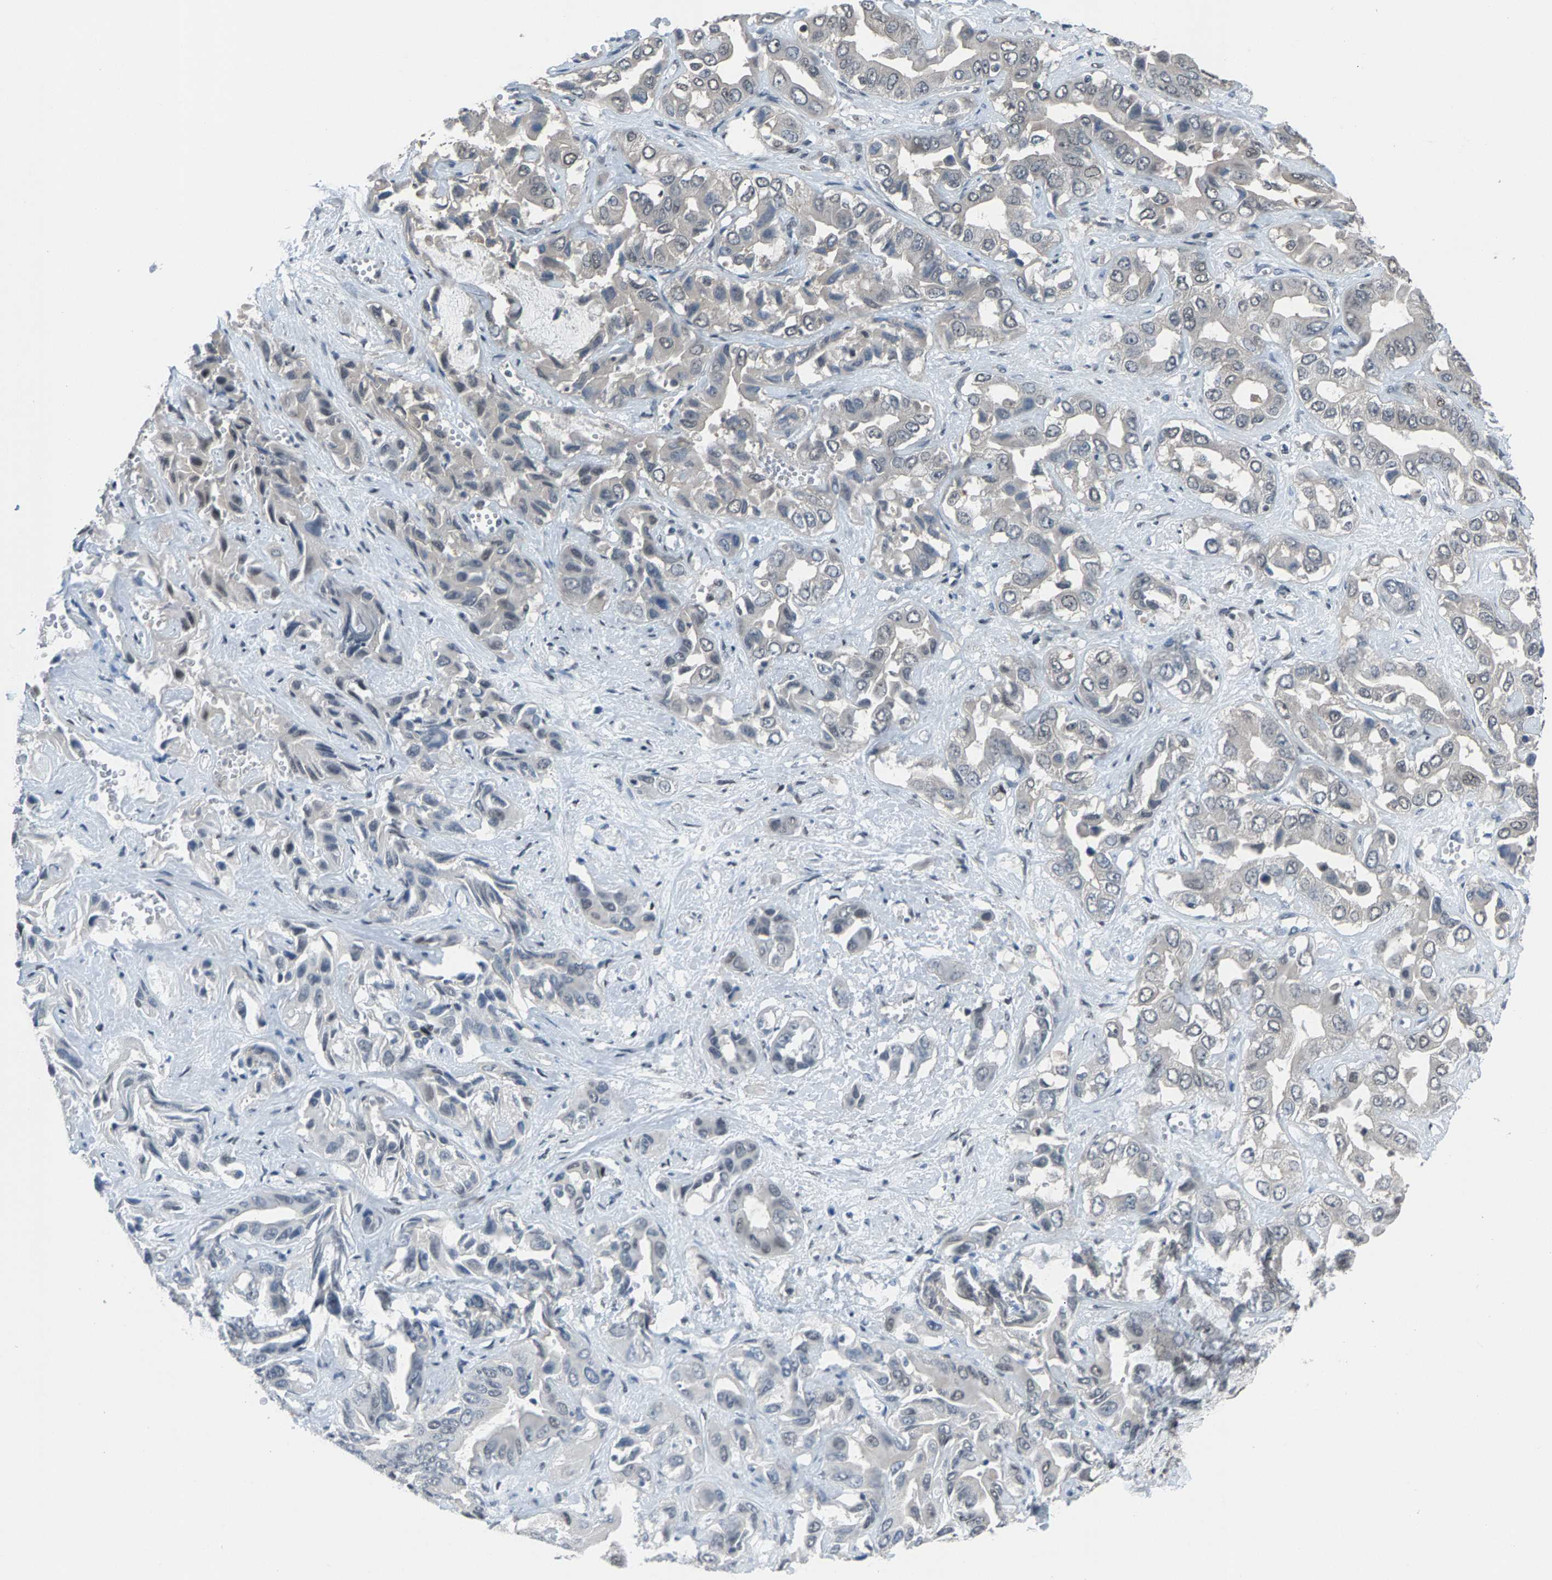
{"staining": {"intensity": "weak", "quantity": "<25%", "location": "cytoplasmic/membranous,nuclear"}, "tissue": "liver cancer", "cell_type": "Tumor cells", "image_type": "cancer", "snomed": [{"axis": "morphology", "description": "Cholangiocarcinoma"}, {"axis": "topography", "description": "Liver"}], "caption": "Tumor cells show no significant protein expression in cholangiocarcinoma (liver). (Brightfield microscopy of DAB (3,3'-diaminobenzidine) IHC at high magnification).", "gene": "ZNF276", "patient": {"sex": "female", "age": 52}}